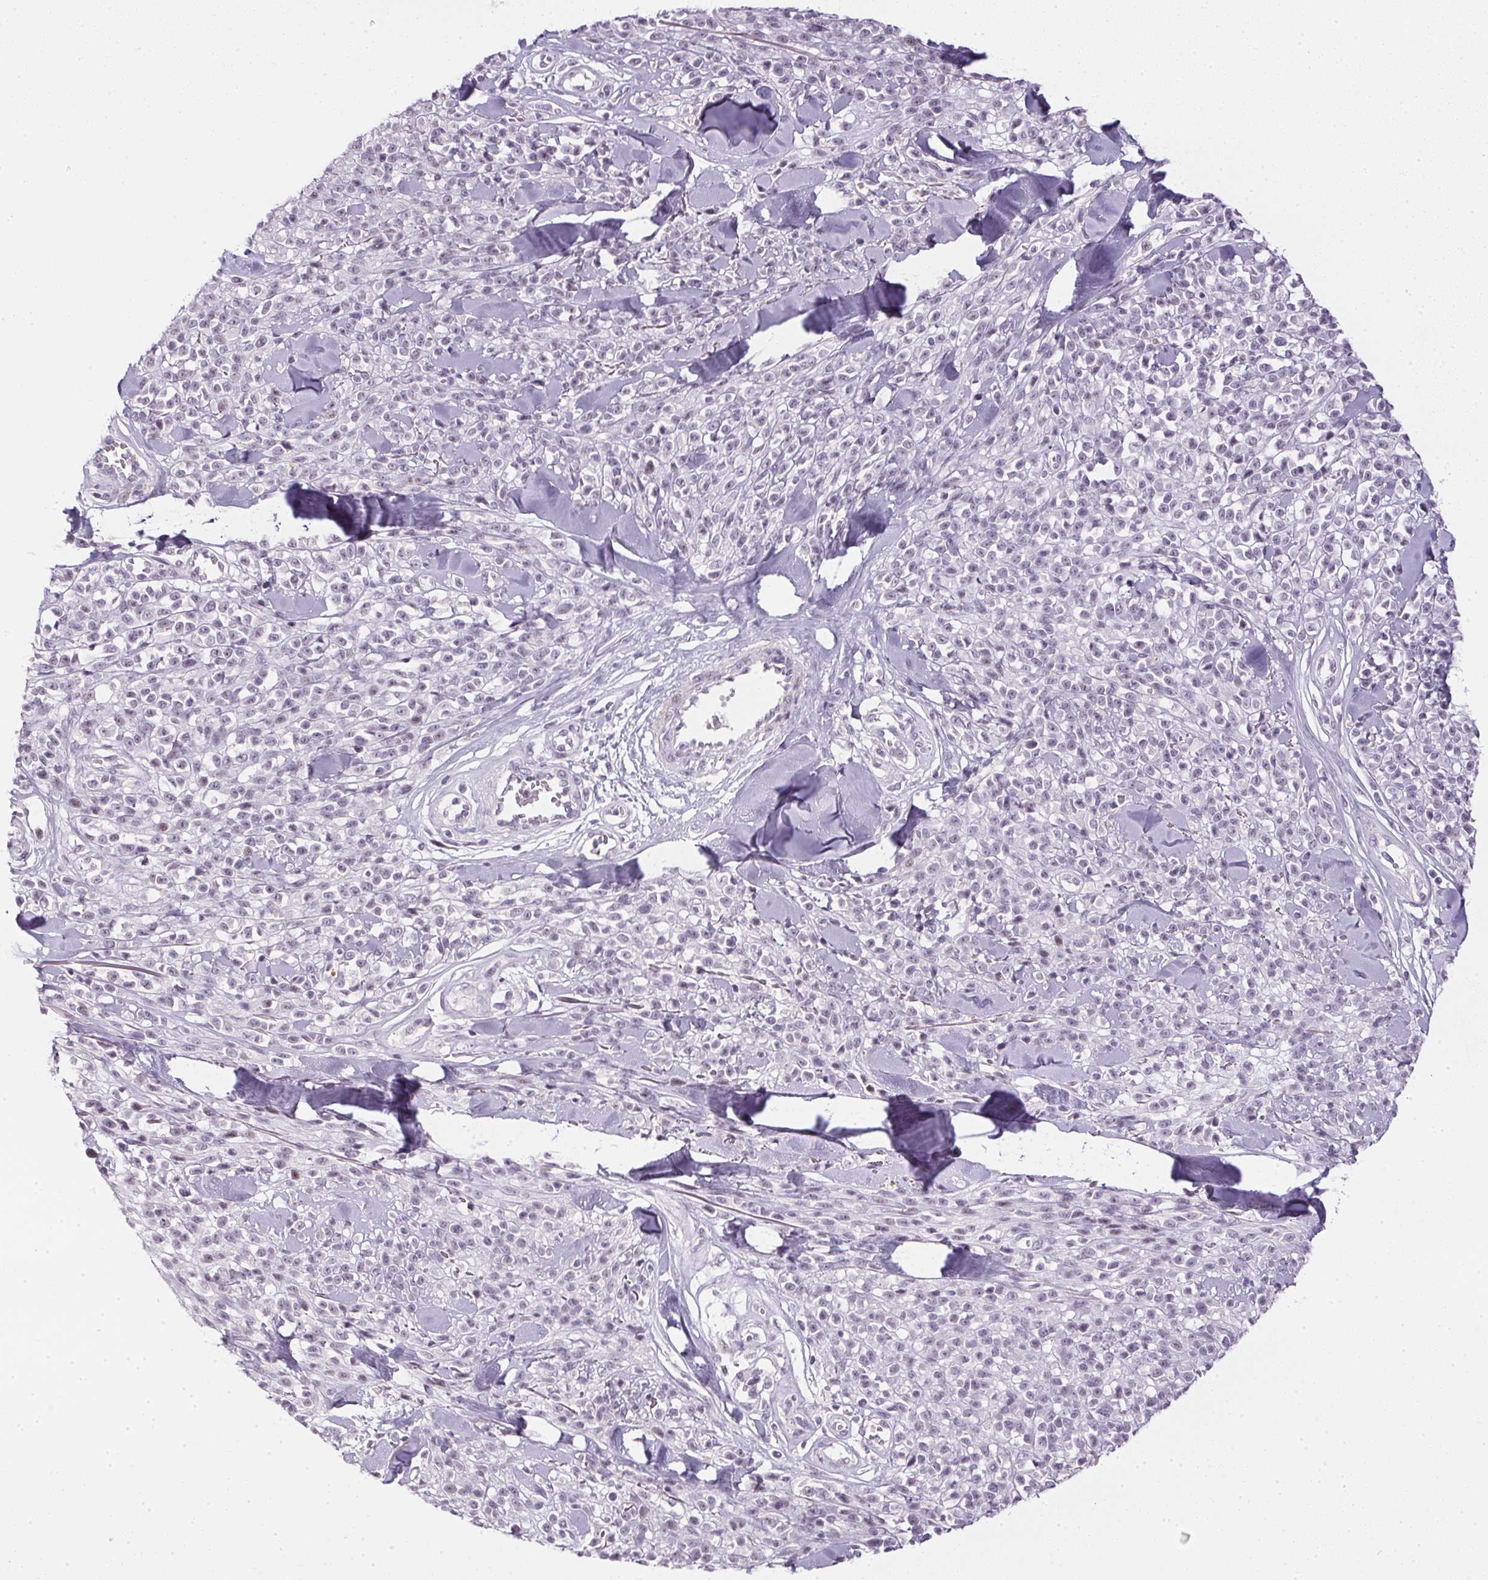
{"staining": {"intensity": "negative", "quantity": "none", "location": "none"}, "tissue": "melanoma", "cell_type": "Tumor cells", "image_type": "cancer", "snomed": [{"axis": "morphology", "description": "Malignant melanoma, NOS"}, {"axis": "topography", "description": "Skin"}, {"axis": "topography", "description": "Skin of trunk"}], "caption": "Human melanoma stained for a protein using IHC displays no positivity in tumor cells.", "gene": "GSDMC", "patient": {"sex": "male", "age": 74}}